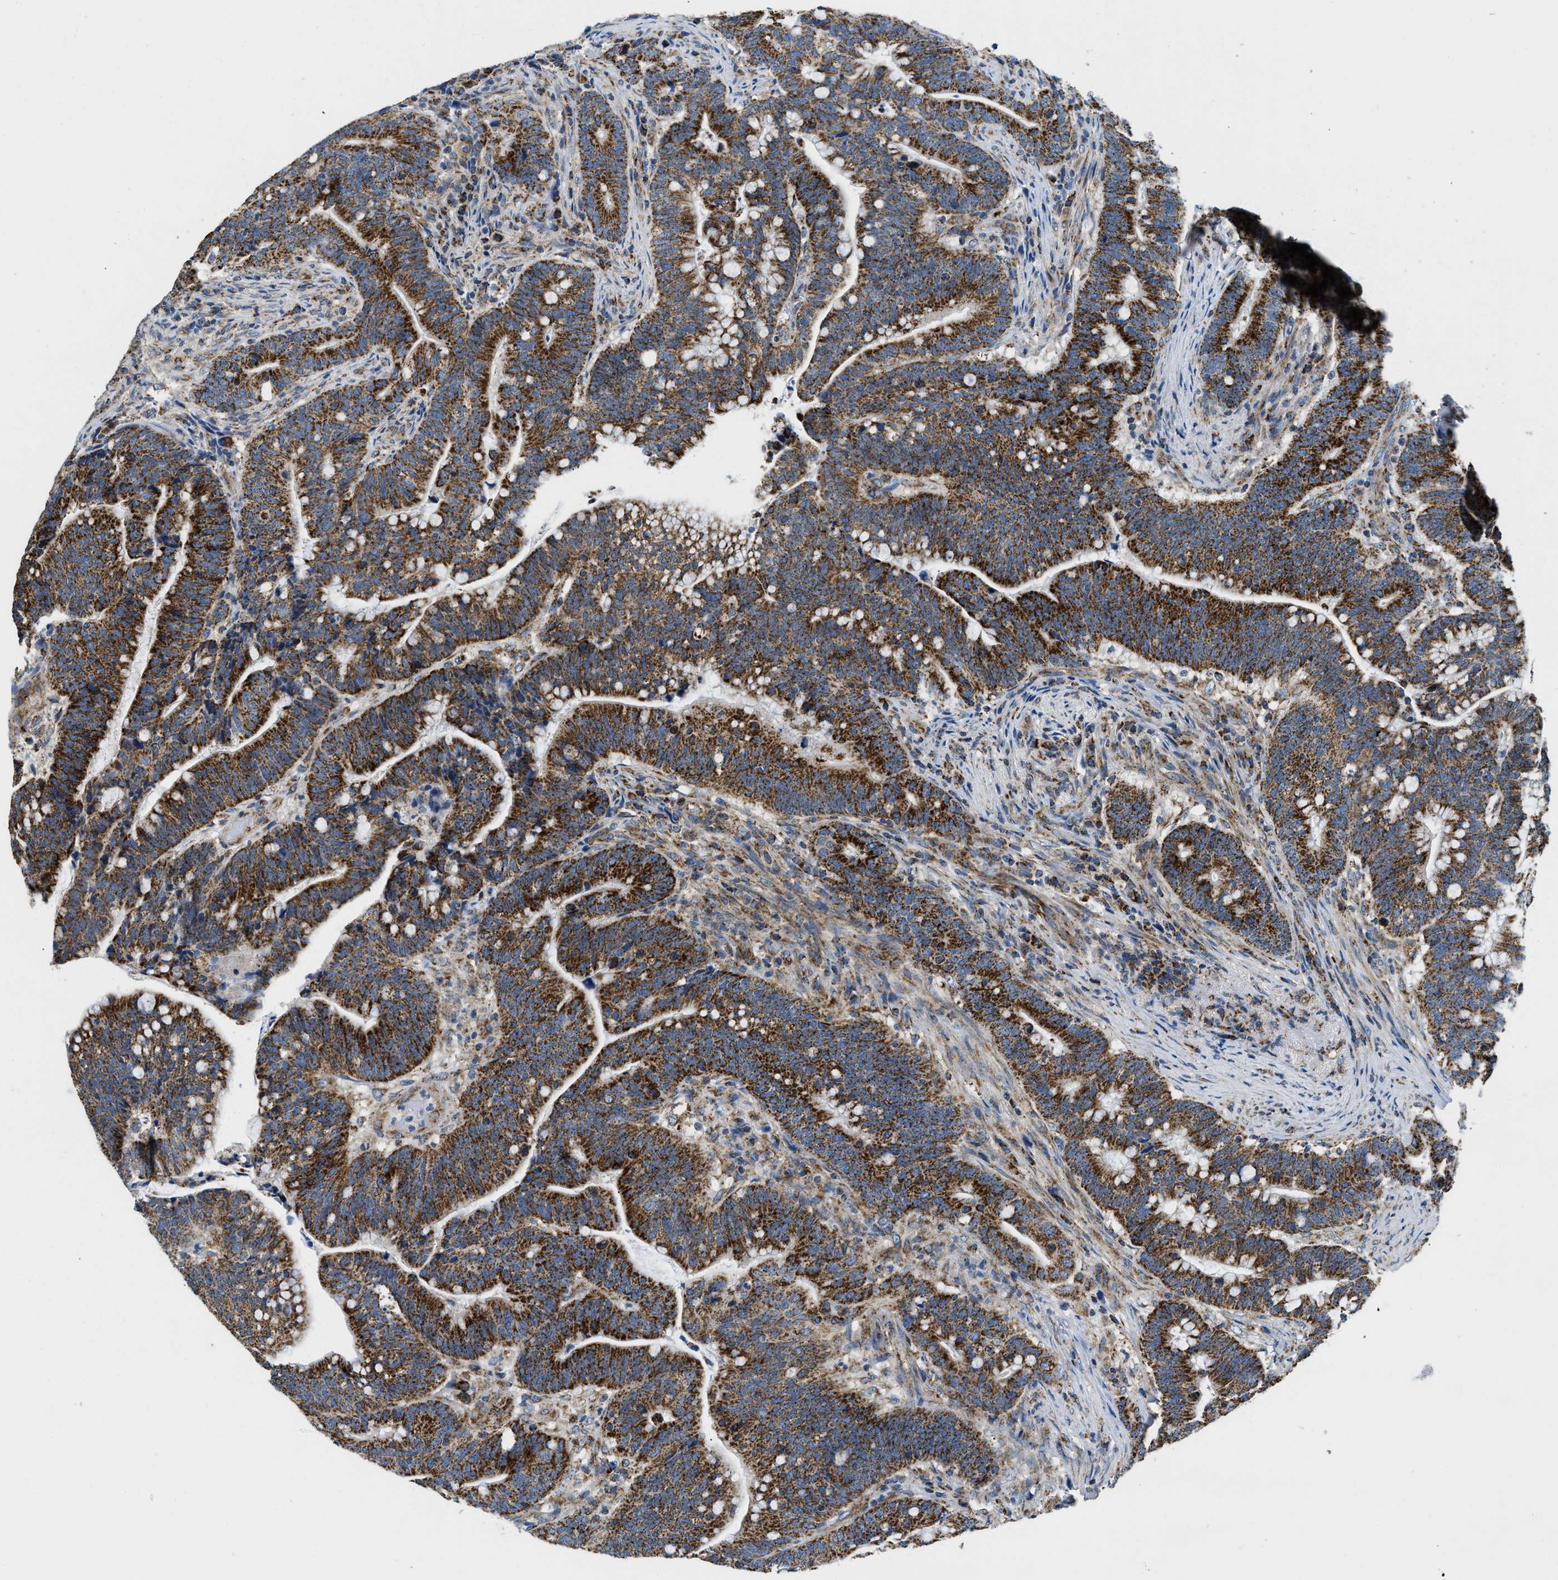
{"staining": {"intensity": "strong", "quantity": ">75%", "location": "cytoplasmic/membranous"}, "tissue": "colorectal cancer", "cell_type": "Tumor cells", "image_type": "cancer", "snomed": [{"axis": "morphology", "description": "Normal tissue, NOS"}, {"axis": "morphology", "description": "Adenocarcinoma, NOS"}, {"axis": "topography", "description": "Colon"}], "caption": "Immunohistochemistry (DAB) staining of human colorectal cancer reveals strong cytoplasmic/membranous protein positivity in approximately >75% of tumor cells.", "gene": "STK33", "patient": {"sex": "female", "age": 66}}